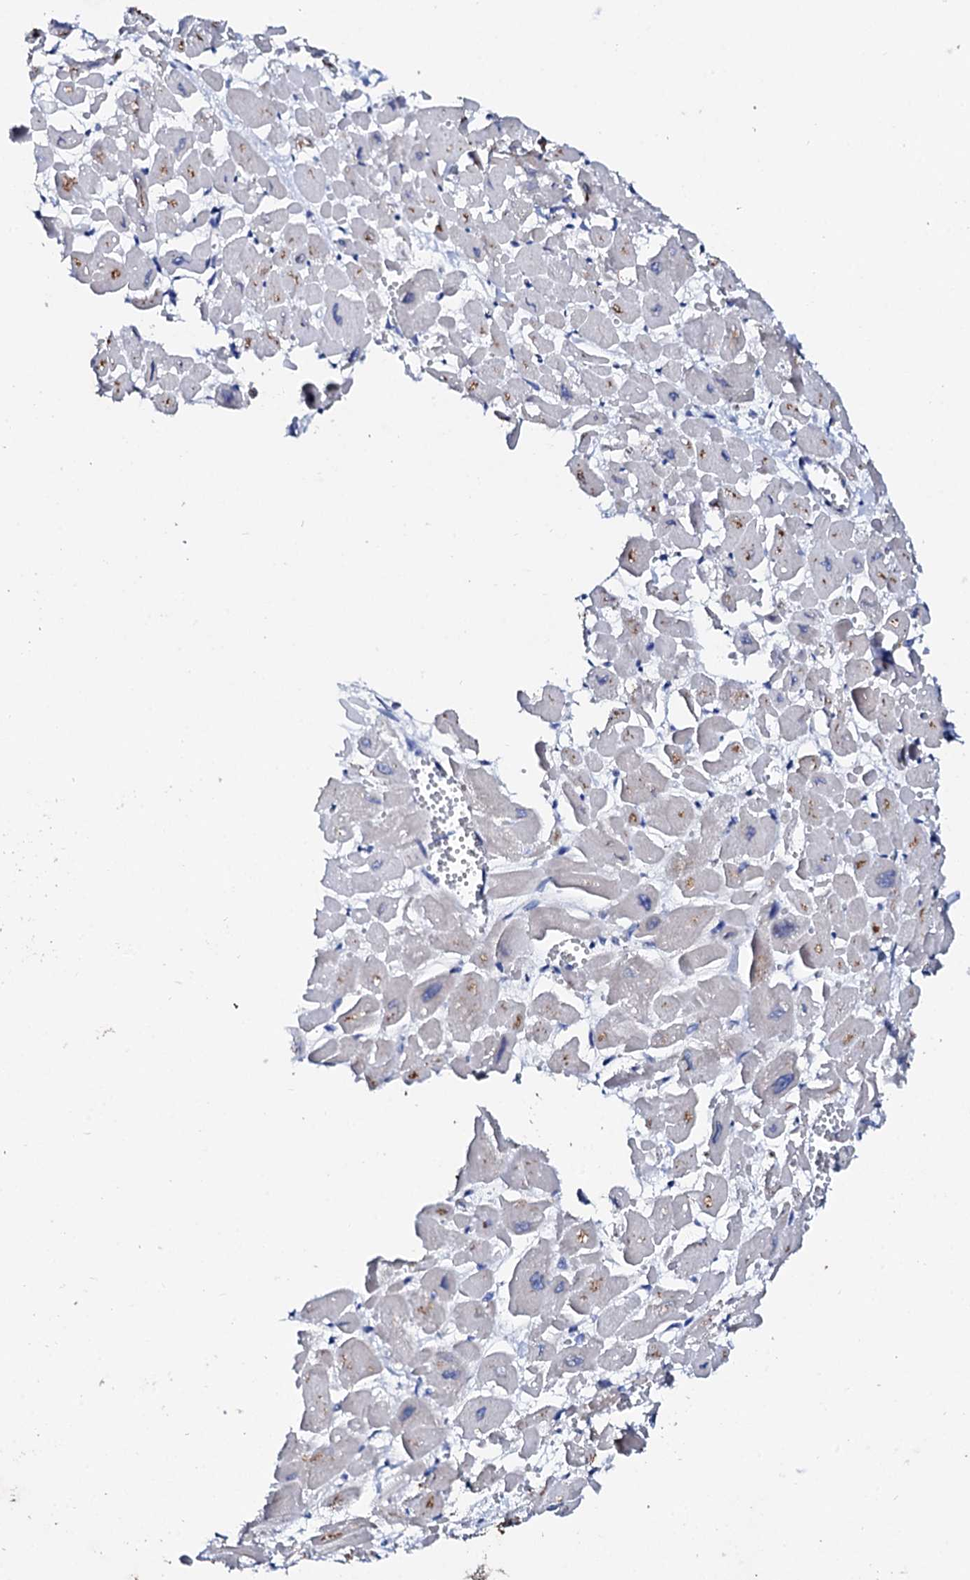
{"staining": {"intensity": "negative", "quantity": "none", "location": "none"}, "tissue": "heart muscle", "cell_type": "Cardiomyocytes", "image_type": "normal", "snomed": [{"axis": "morphology", "description": "Normal tissue, NOS"}, {"axis": "topography", "description": "Heart"}], "caption": "An image of heart muscle stained for a protein exhibits no brown staining in cardiomyocytes.", "gene": "GLB1L3", "patient": {"sex": "male", "age": 54}}